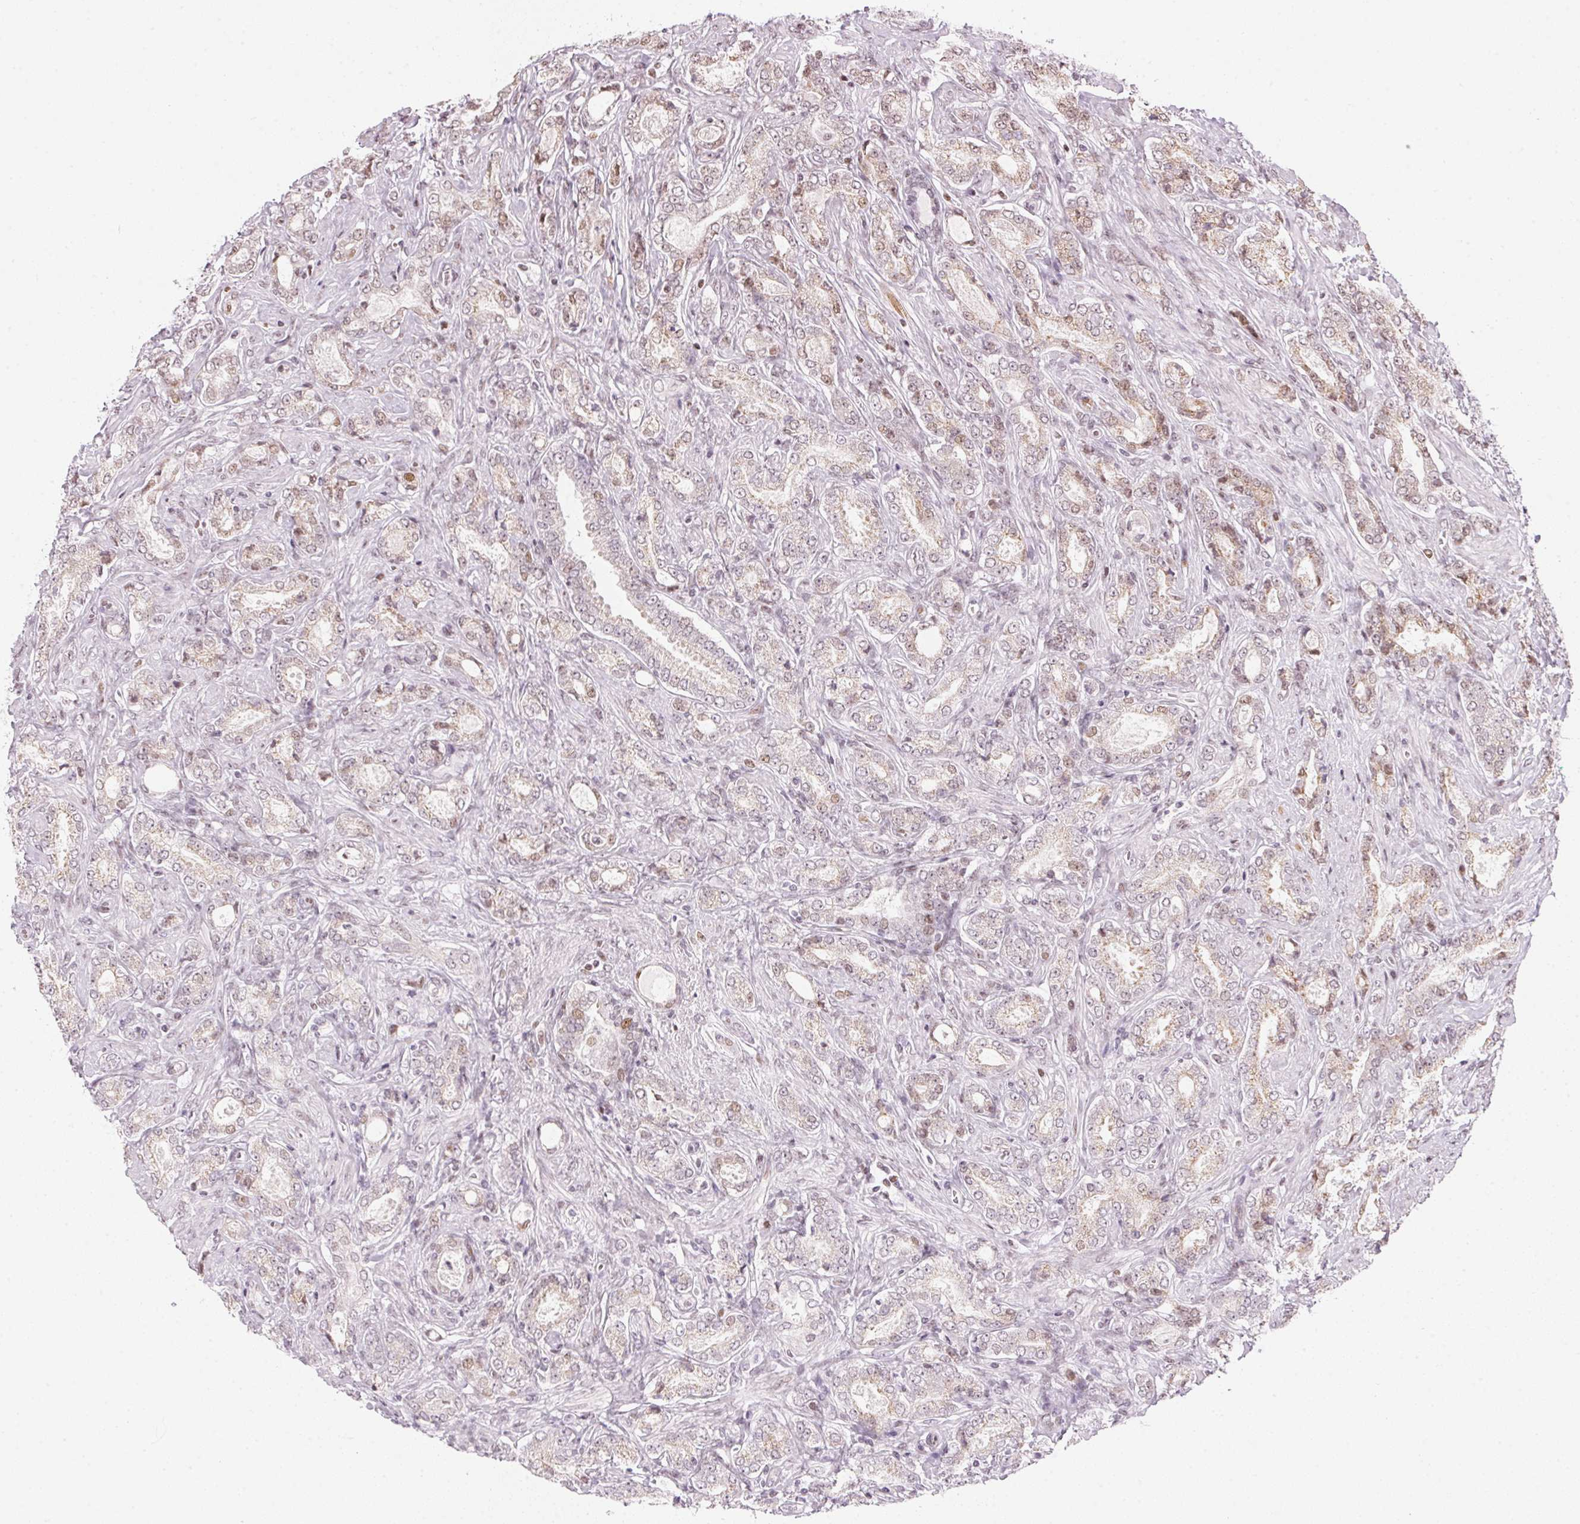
{"staining": {"intensity": "weak", "quantity": "<25%", "location": "nuclear"}, "tissue": "prostate cancer", "cell_type": "Tumor cells", "image_type": "cancer", "snomed": [{"axis": "morphology", "description": "Adenocarcinoma, NOS"}, {"axis": "topography", "description": "Prostate"}], "caption": "Human prostate adenocarcinoma stained for a protein using immunohistochemistry shows no positivity in tumor cells.", "gene": "KAT6A", "patient": {"sex": "male", "age": 64}}